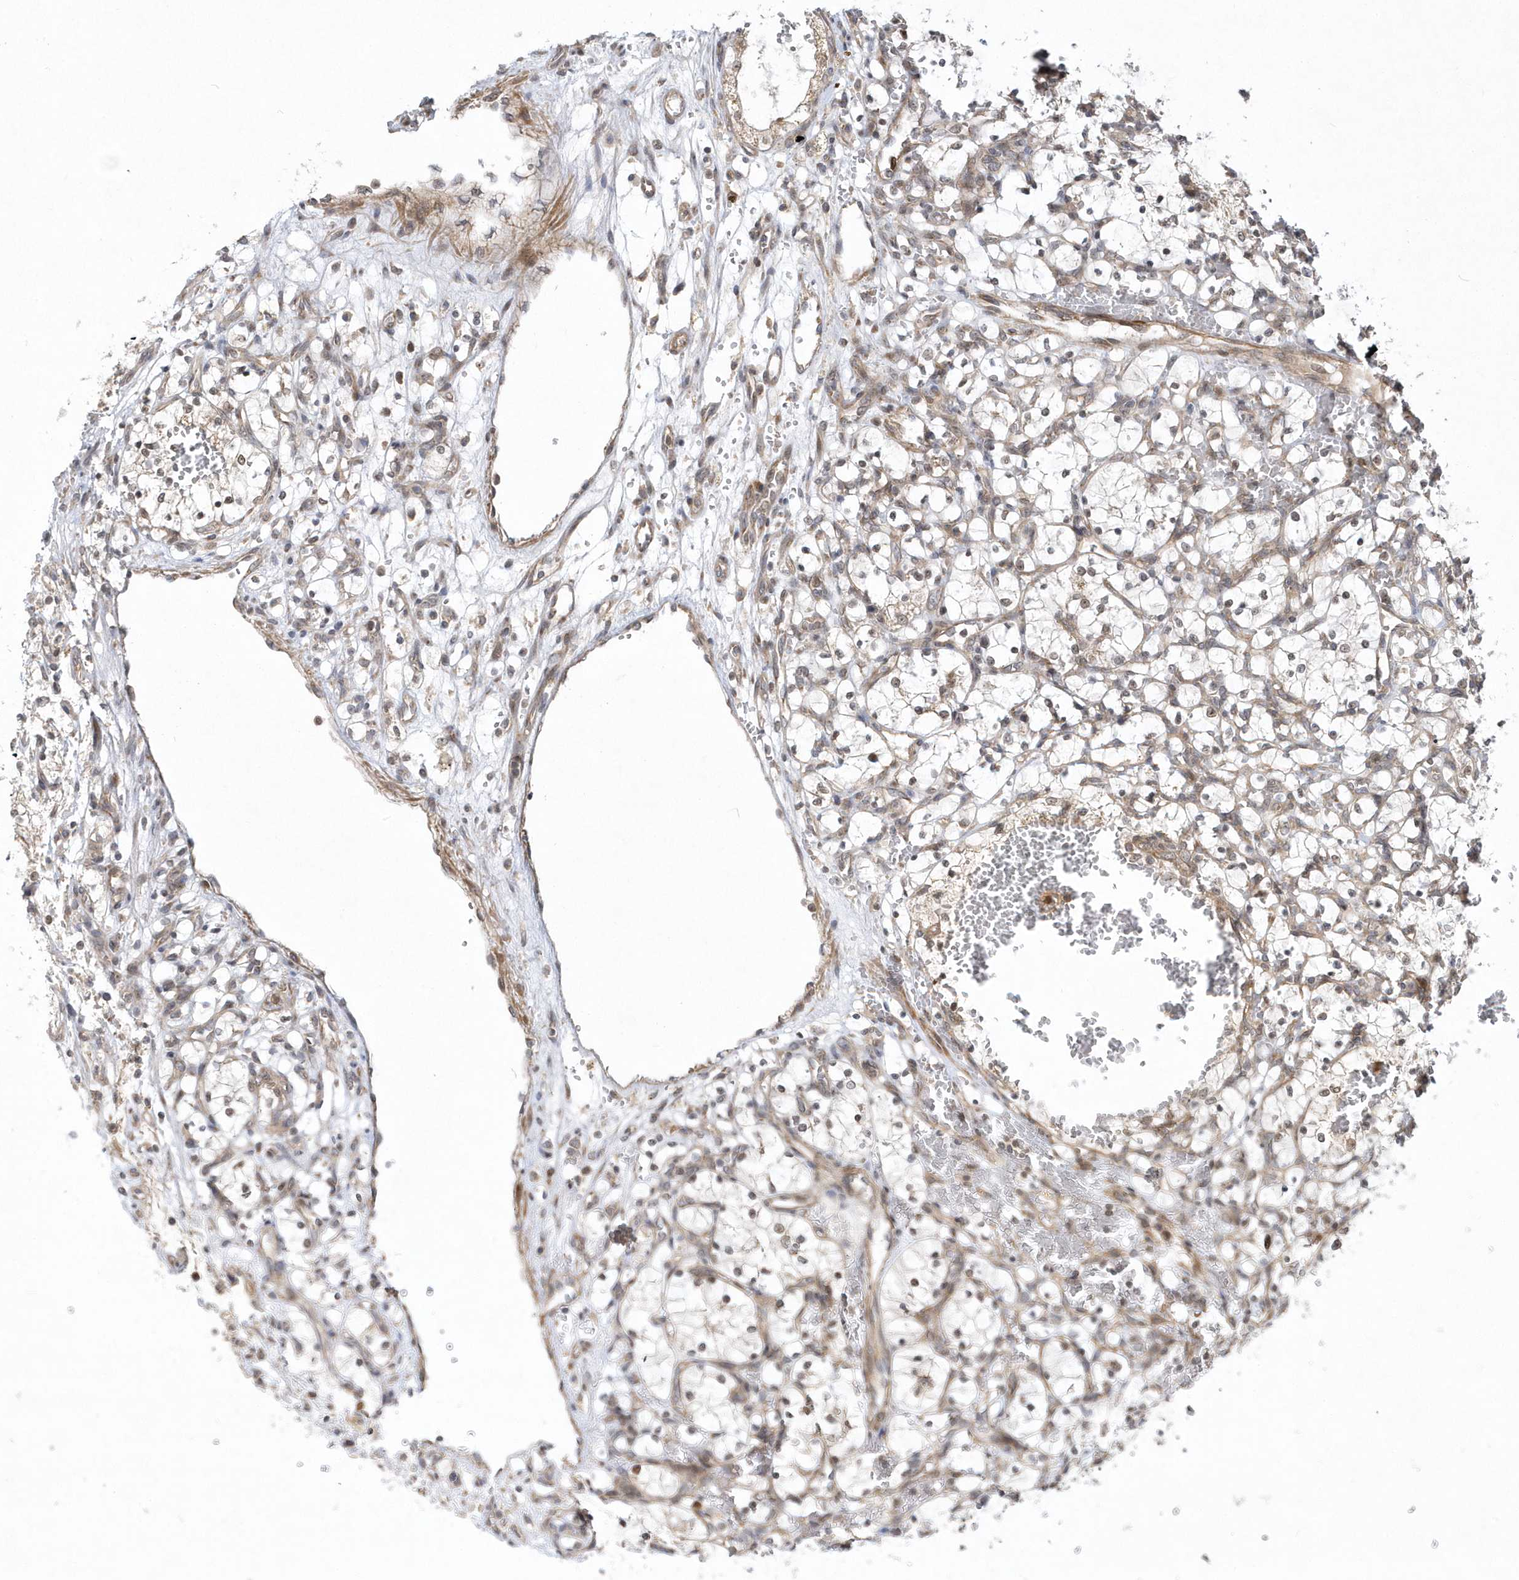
{"staining": {"intensity": "weak", "quantity": "<25%", "location": "cytoplasmic/membranous,nuclear"}, "tissue": "renal cancer", "cell_type": "Tumor cells", "image_type": "cancer", "snomed": [{"axis": "morphology", "description": "Adenocarcinoma, NOS"}, {"axis": "topography", "description": "Kidney"}], "caption": "Tumor cells are negative for protein expression in human renal cancer (adenocarcinoma).", "gene": "MXI1", "patient": {"sex": "female", "age": 69}}